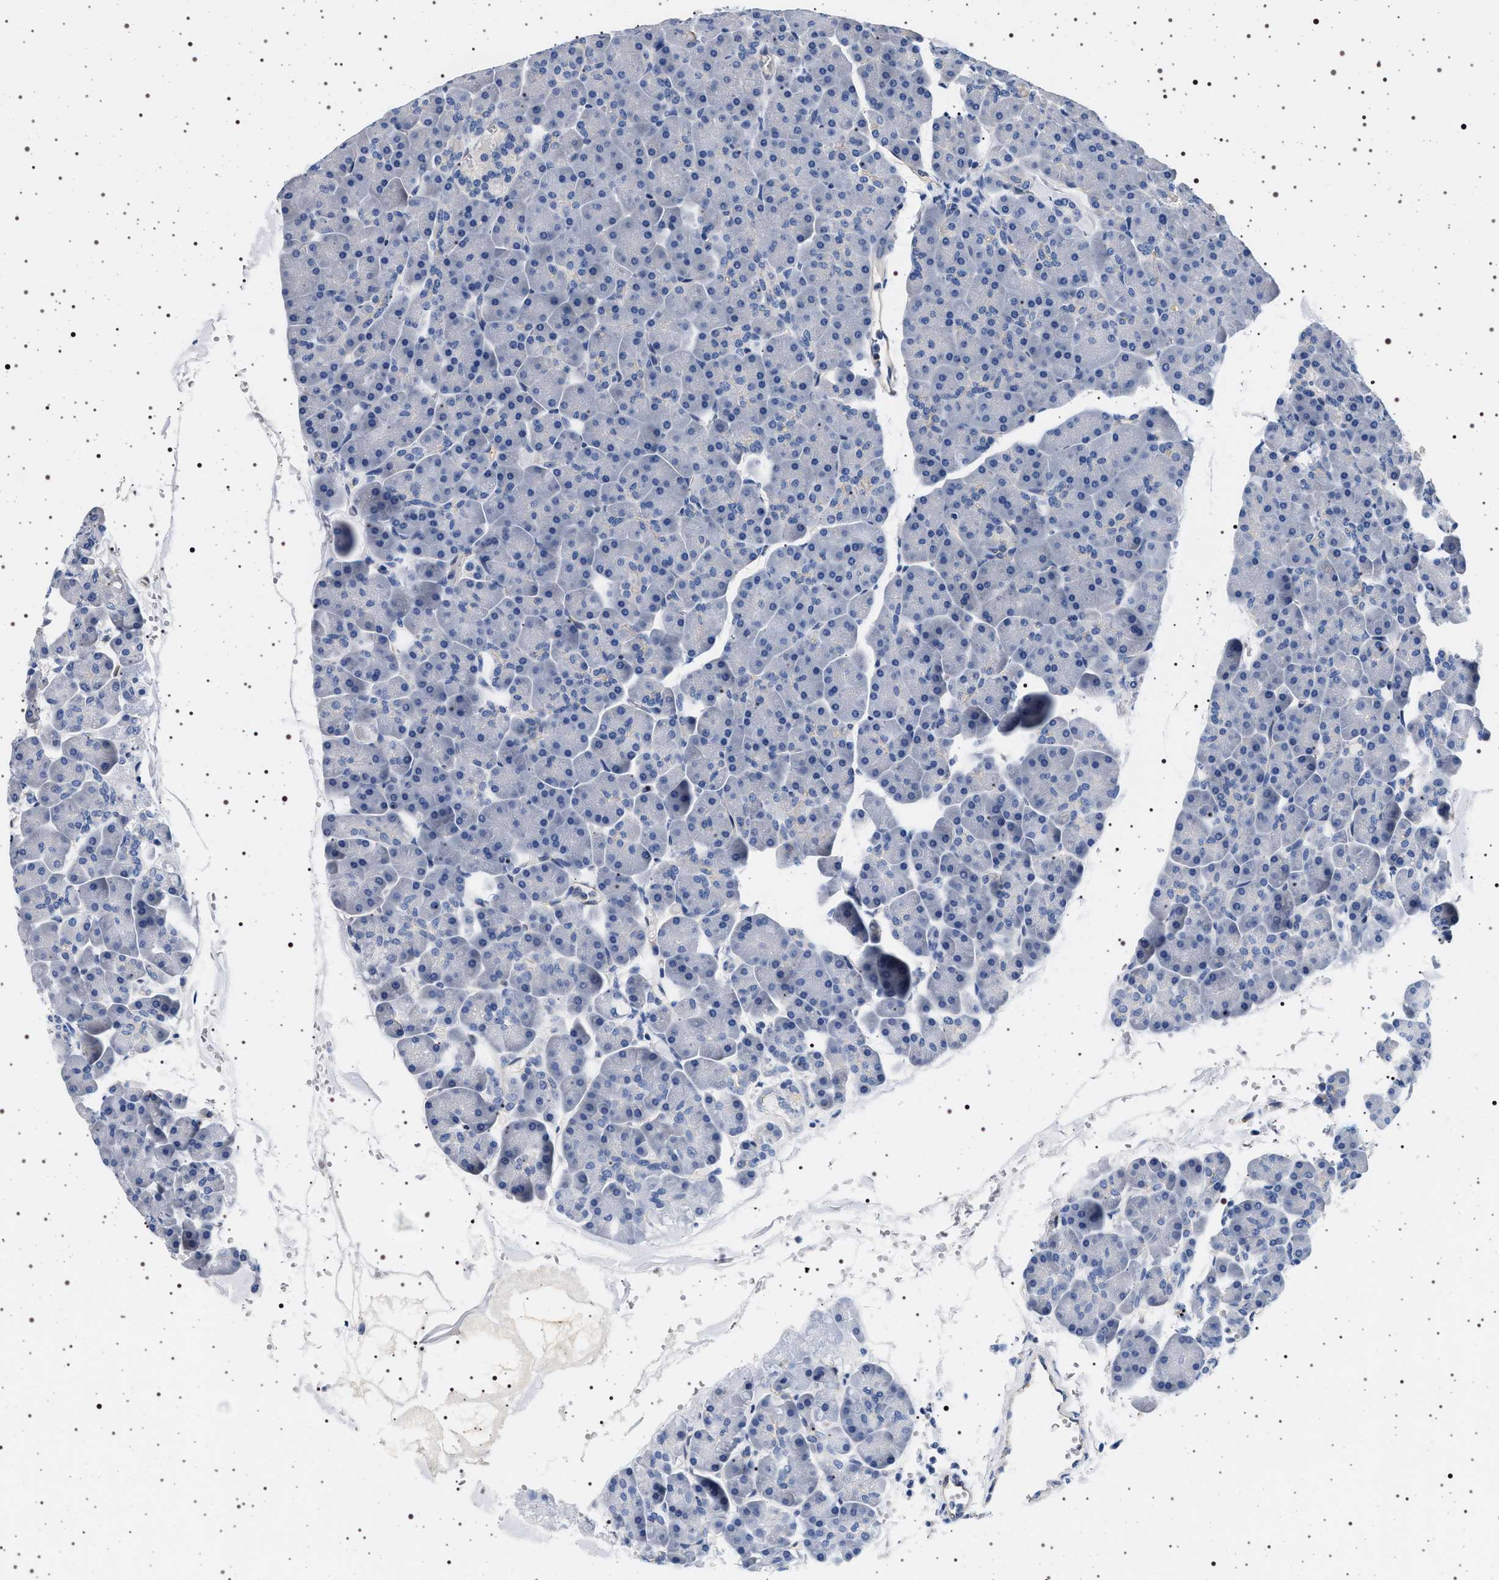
{"staining": {"intensity": "negative", "quantity": "none", "location": "none"}, "tissue": "pancreas", "cell_type": "Exocrine glandular cells", "image_type": "normal", "snomed": [{"axis": "morphology", "description": "Normal tissue, NOS"}, {"axis": "topography", "description": "Pancreas"}], "caption": "An image of human pancreas is negative for staining in exocrine glandular cells.", "gene": "HSD17B1", "patient": {"sex": "male", "age": 35}}